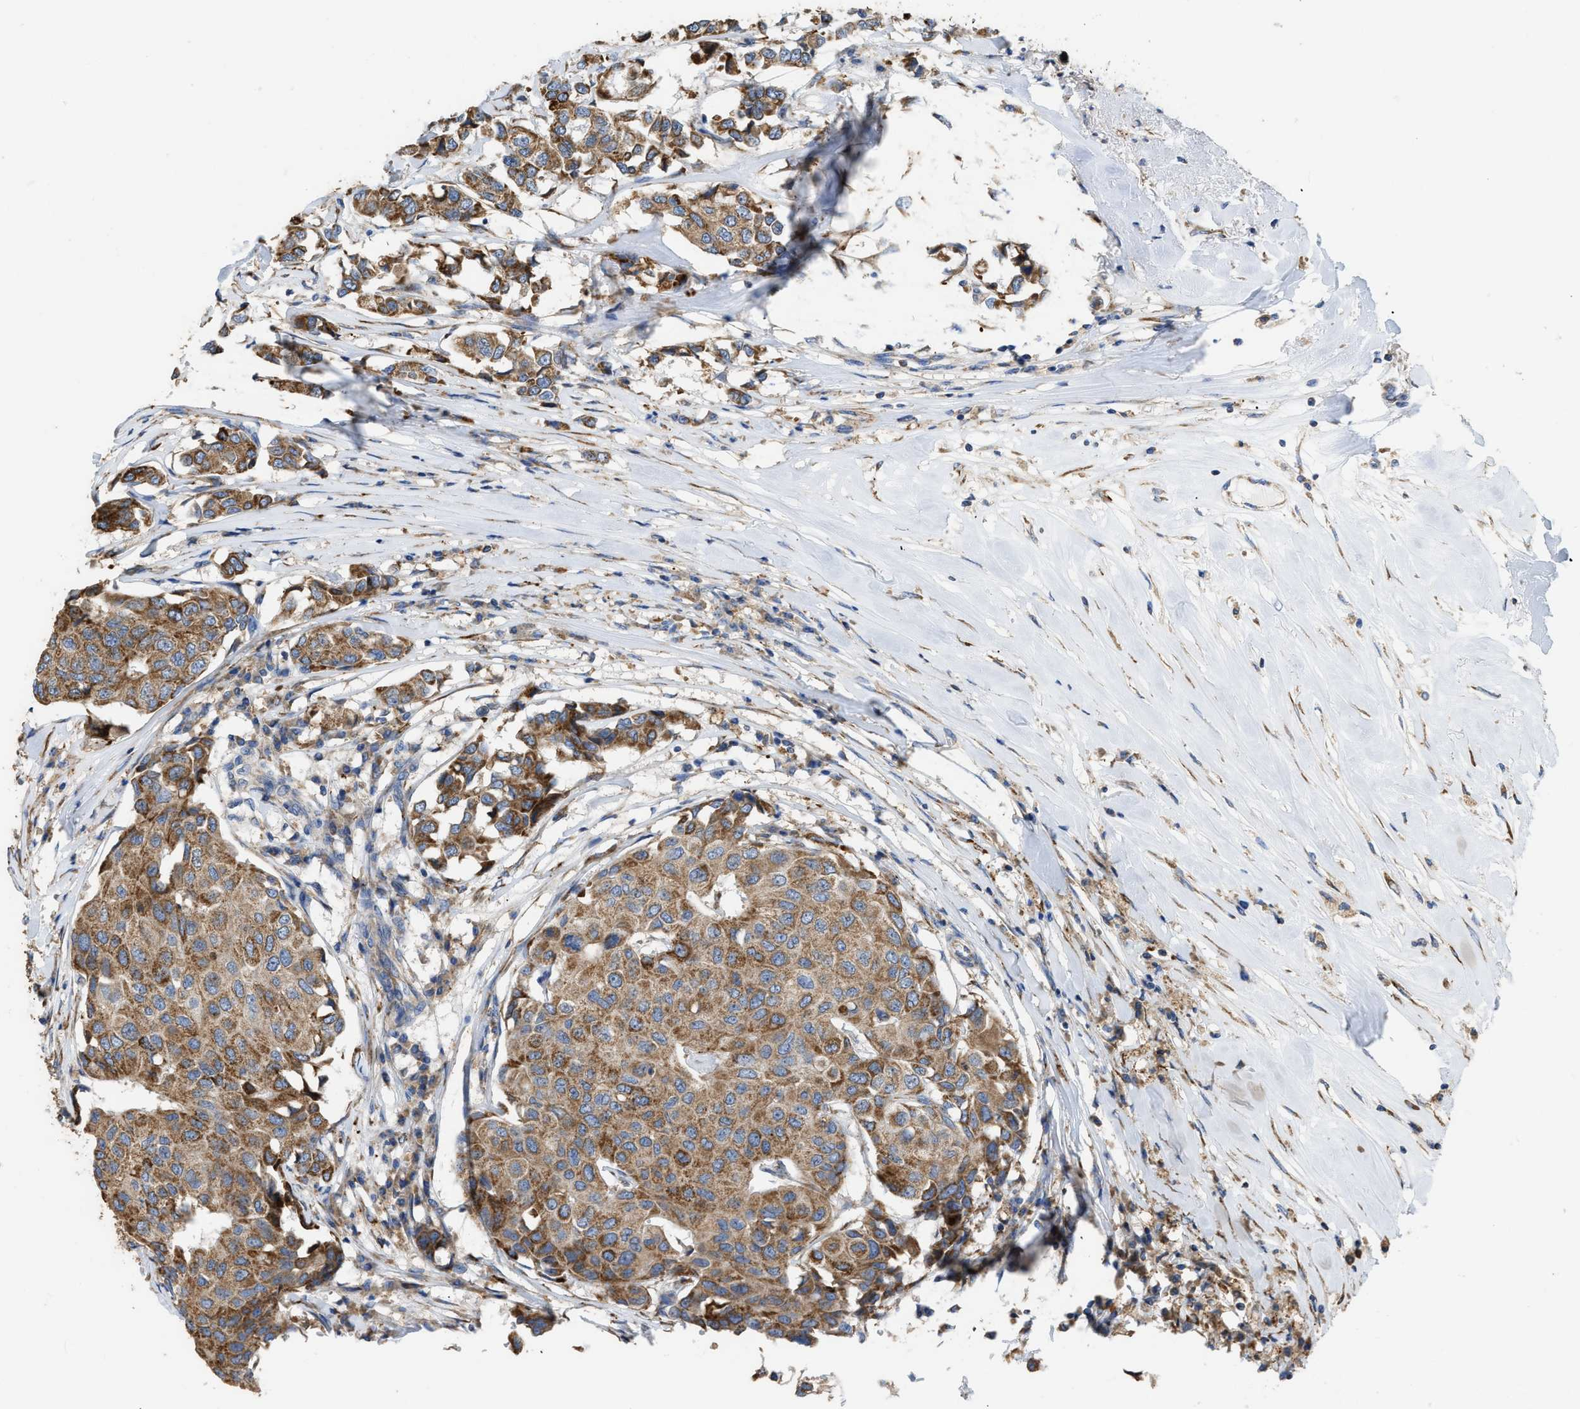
{"staining": {"intensity": "moderate", "quantity": ">75%", "location": "cytoplasmic/membranous"}, "tissue": "breast cancer", "cell_type": "Tumor cells", "image_type": "cancer", "snomed": [{"axis": "morphology", "description": "Duct carcinoma"}, {"axis": "topography", "description": "Breast"}], "caption": "Human intraductal carcinoma (breast) stained for a protein (brown) shows moderate cytoplasmic/membranous positive staining in about >75% of tumor cells.", "gene": "AK2", "patient": {"sex": "female", "age": 80}}